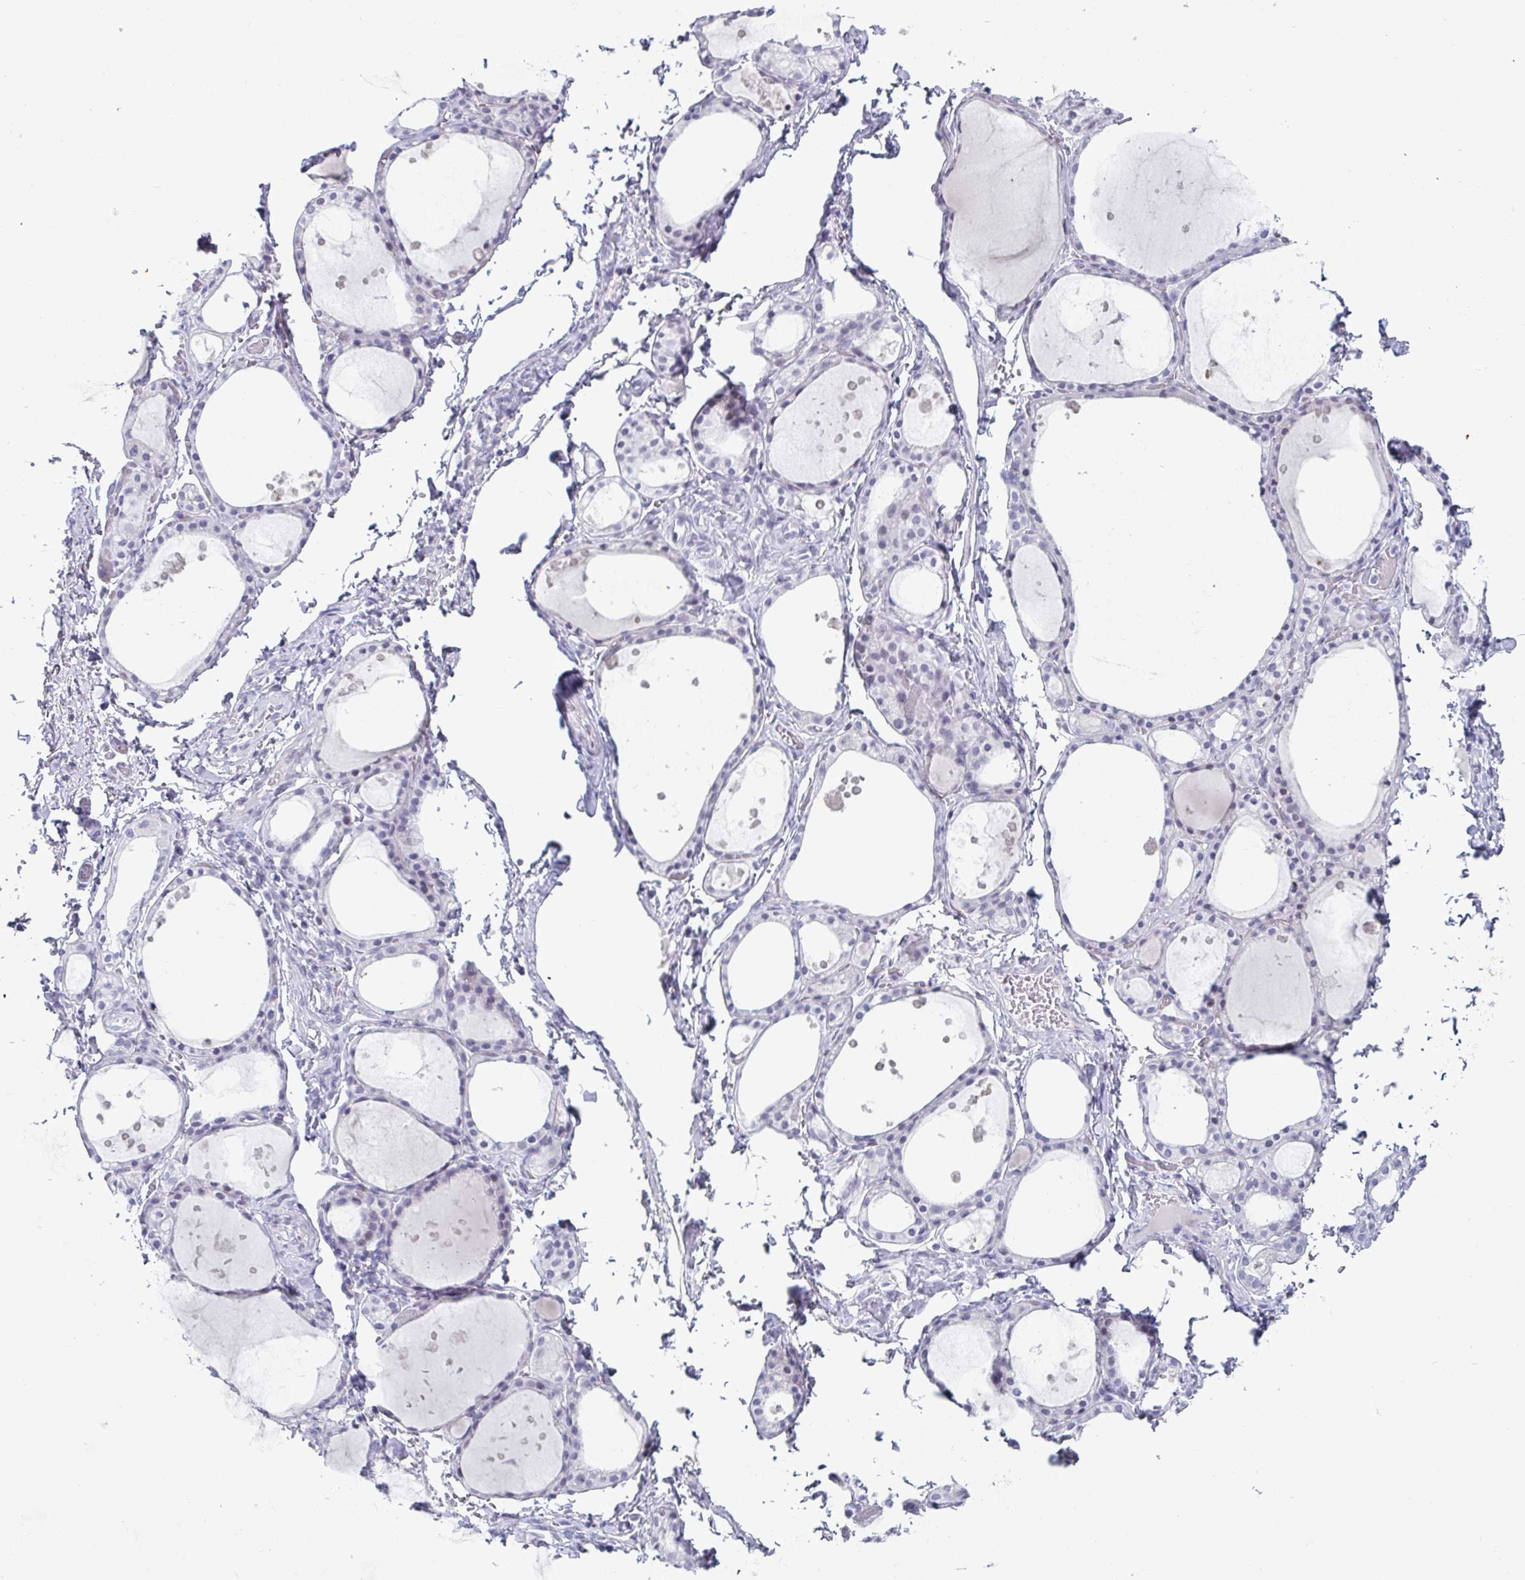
{"staining": {"intensity": "negative", "quantity": "none", "location": "none"}, "tissue": "thyroid gland", "cell_type": "Glandular cells", "image_type": "normal", "snomed": [{"axis": "morphology", "description": "Normal tissue, NOS"}, {"axis": "topography", "description": "Thyroid gland"}], "caption": "A high-resolution photomicrograph shows IHC staining of normal thyroid gland, which exhibits no significant positivity in glandular cells. The staining is performed using DAB brown chromogen with nuclei counter-stained in using hematoxylin.", "gene": "VSIG10L", "patient": {"sex": "male", "age": 68}}